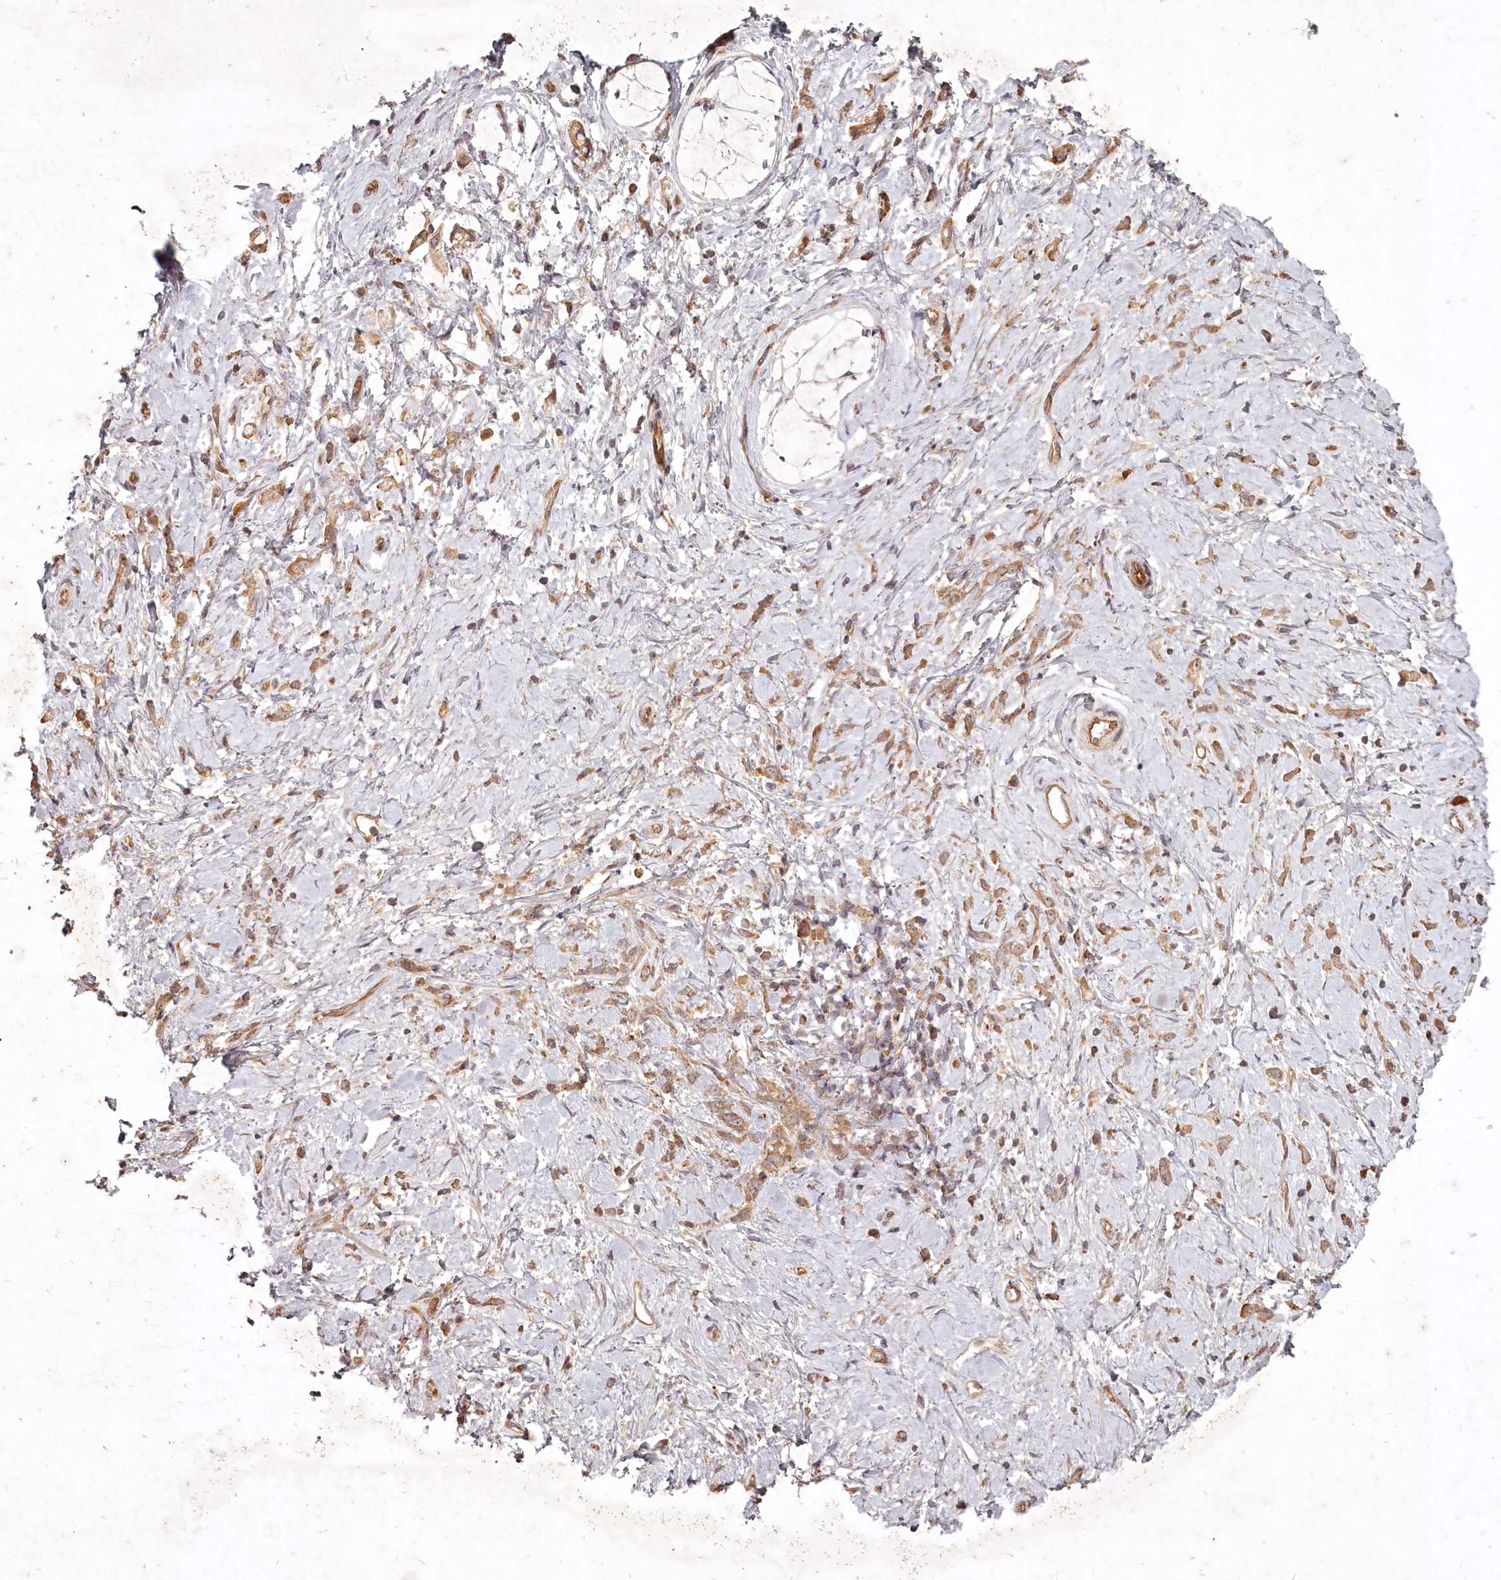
{"staining": {"intensity": "moderate", "quantity": ">75%", "location": "cytoplasmic/membranous"}, "tissue": "stomach cancer", "cell_type": "Tumor cells", "image_type": "cancer", "snomed": [{"axis": "morphology", "description": "Adenocarcinoma, NOS"}, {"axis": "topography", "description": "Stomach"}], "caption": "Immunohistochemical staining of human stomach cancer exhibits medium levels of moderate cytoplasmic/membranous expression in about >75% of tumor cells.", "gene": "TMIE", "patient": {"sex": "female", "age": 60}}